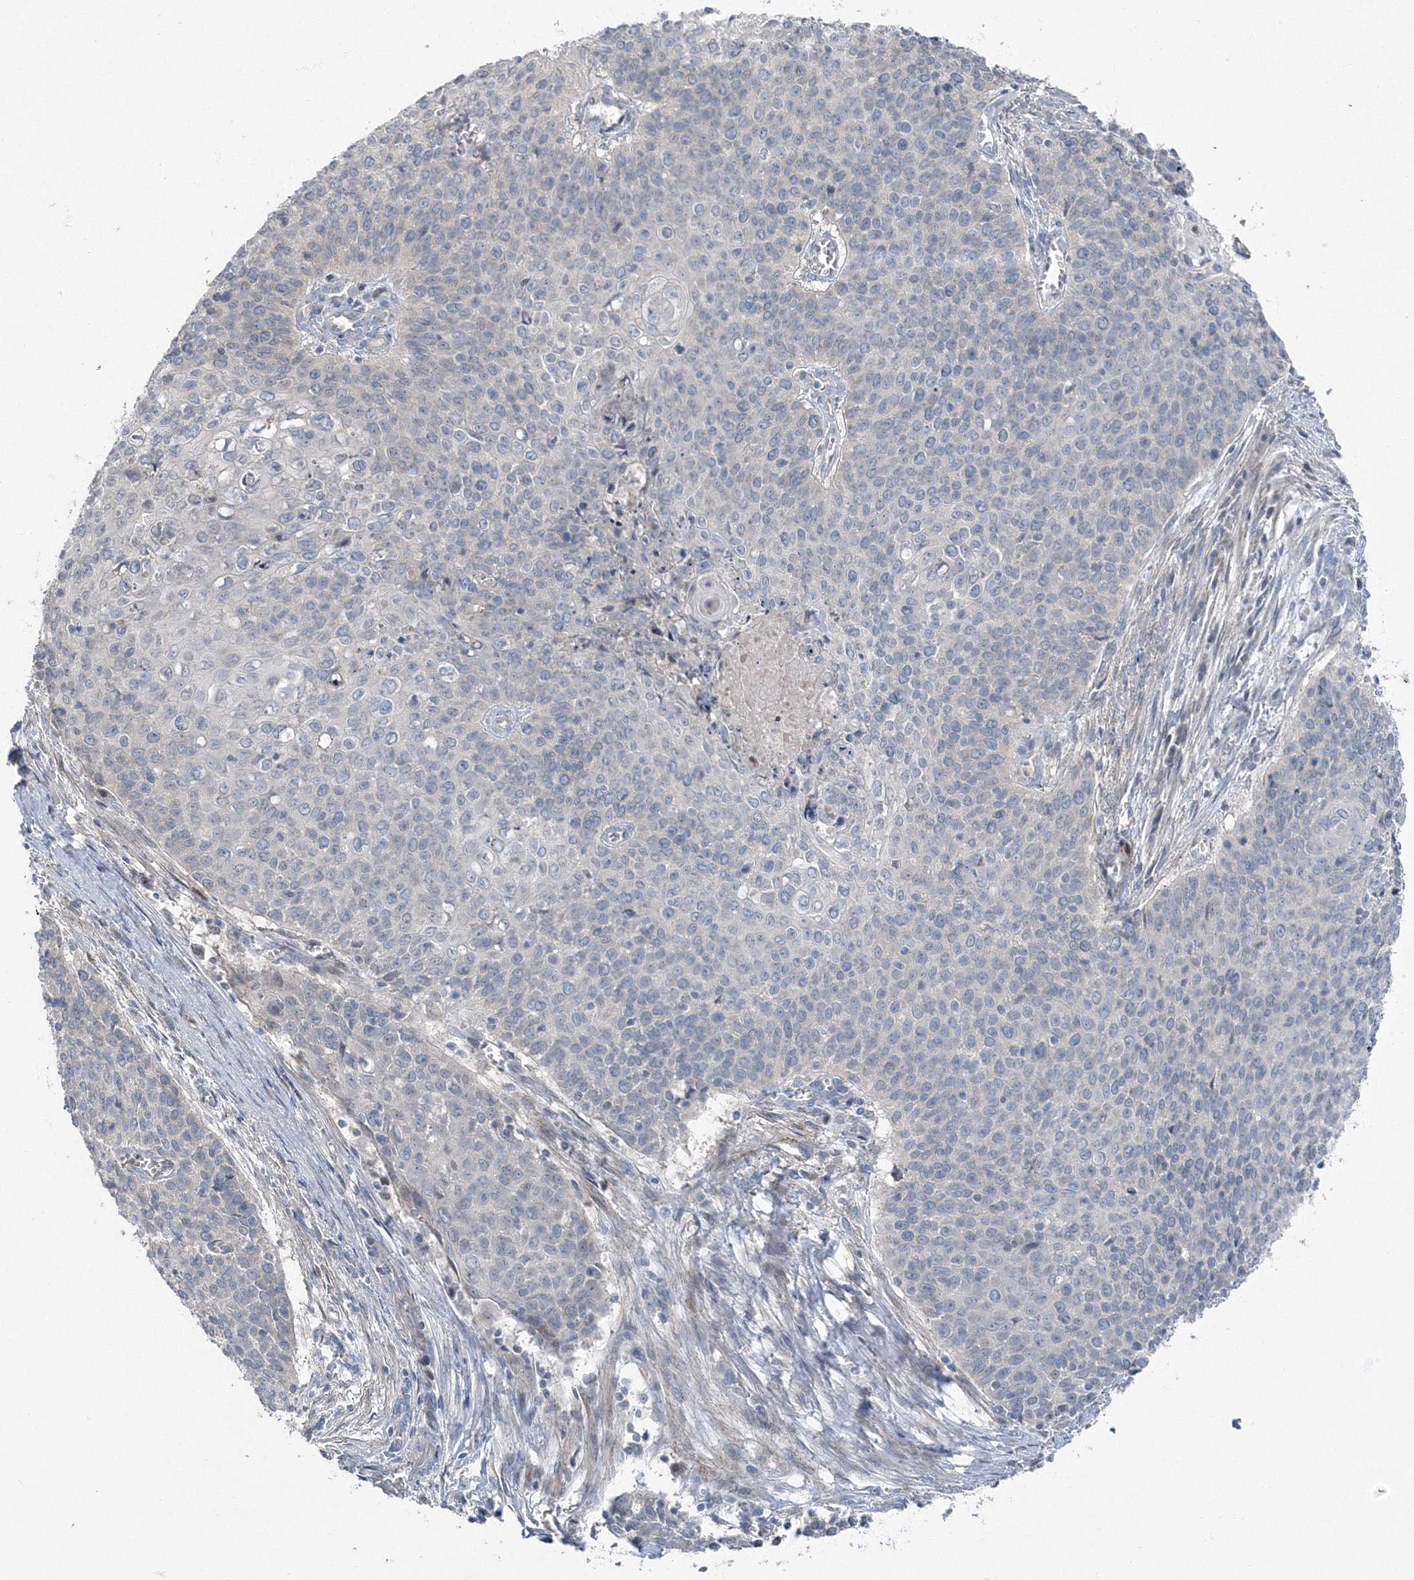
{"staining": {"intensity": "negative", "quantity": "none", "location": "none"}, "tissue": "cervical cancer", "cell_type": "Tumor cells", "image_type": "cancer", "snomed": [{"axis": "morphology", "description": "Squamous cell carcinoma, NOS"}, {"axis": "topography", "description": "Cervix"}], "caption": "Immunohistochemistry (IHC) of human cervical cancer (squamous cell carcinoma) exhibits no expression in tumor cells.", "gene": "AASDH", "patient": {"sex": "female", "age": 39}}